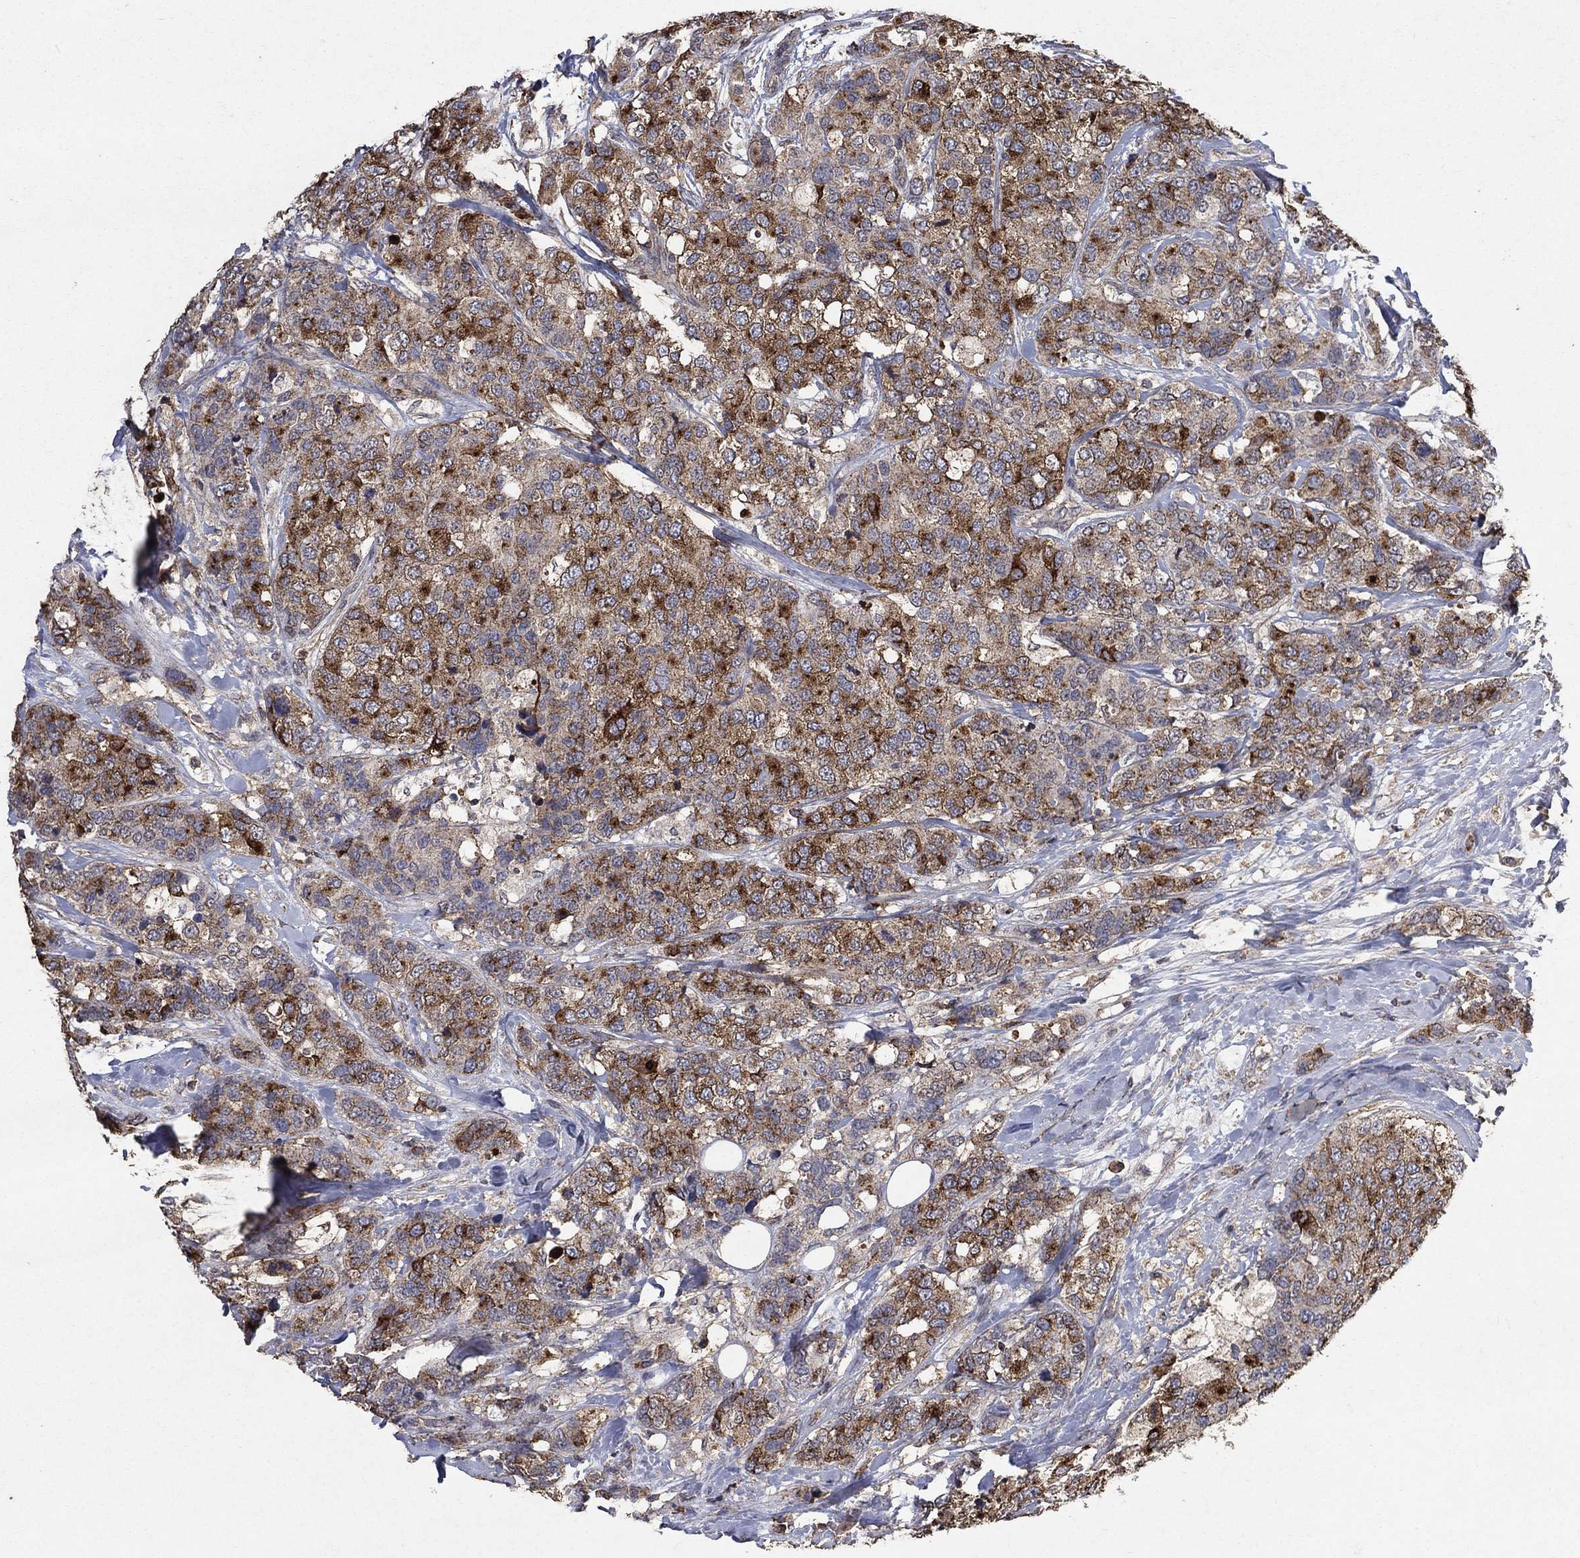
{"staining": {"intensity": "strong", "quantity": "25%-75%", "location": "cytoplasmic/membranous"}, "tissue": "breast cancer", "cell_type": "Tumor cells", "image_type": "cancer", "snomed": [{"axis": "morphology", "description": "Lobular carcinoma"}, {"axis": "topography", "description": "Breast"}], "caption": "Breast cancer stained with a protein marker reveals strong staining in tumor cells.", "gene": "CD24", "patient": {"sex": "female", "age": 59}}